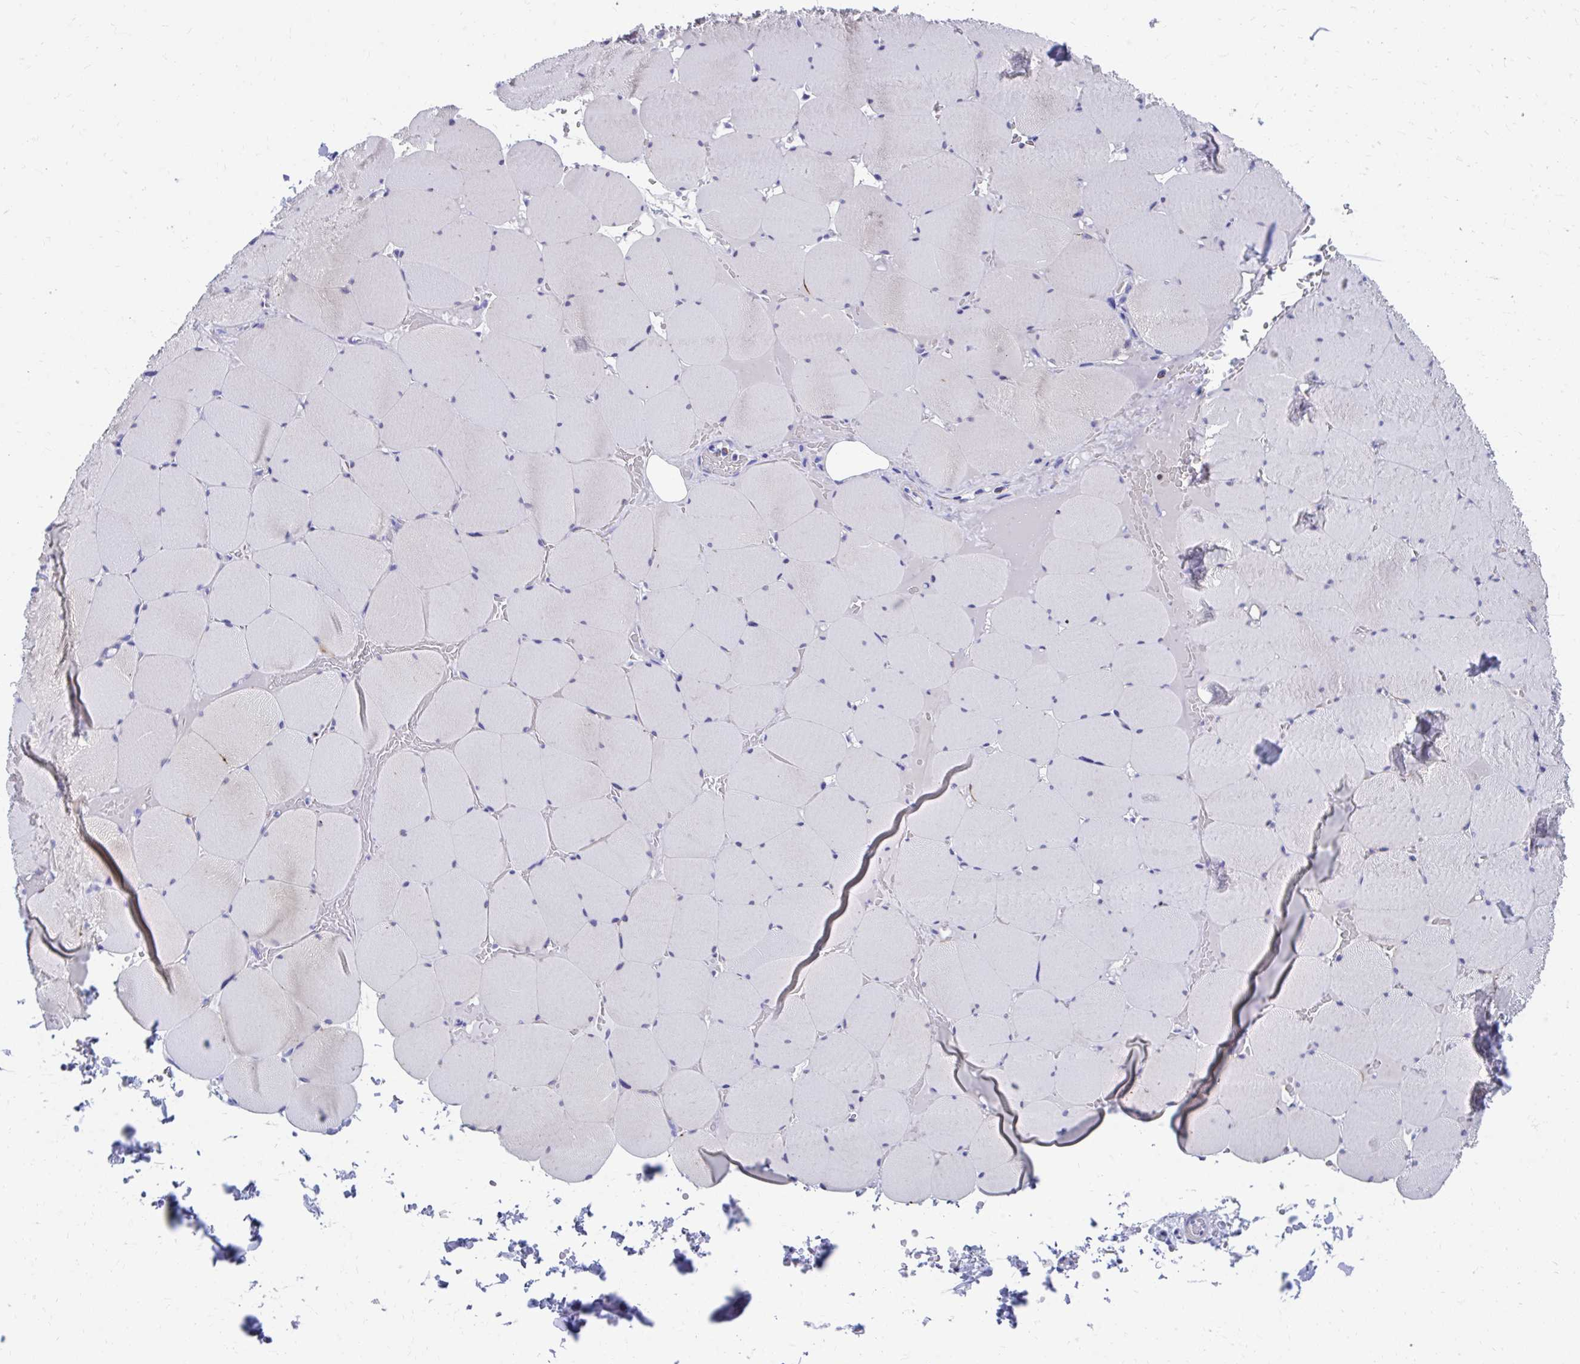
{"staining": {"intensity": "negative", "quantity": "none", "location": "none"}, "tissue": "skeletal muscle", "cell_type": "Myocytes", "image_type": "normal", "snomed": [{"axis": "morphology", "description": "Normal tissue, NOS"}, {"axis": "topography", "description": "Skeletal muscle"}, {"axis": "topography", "description": "Head-Neck"}], "caption": "Skeletal muscle stained for a protein using IHC exhibits no staining myocytes.", "gene": "RUNX3", "patient": {"sex": "male", "age": 66}}